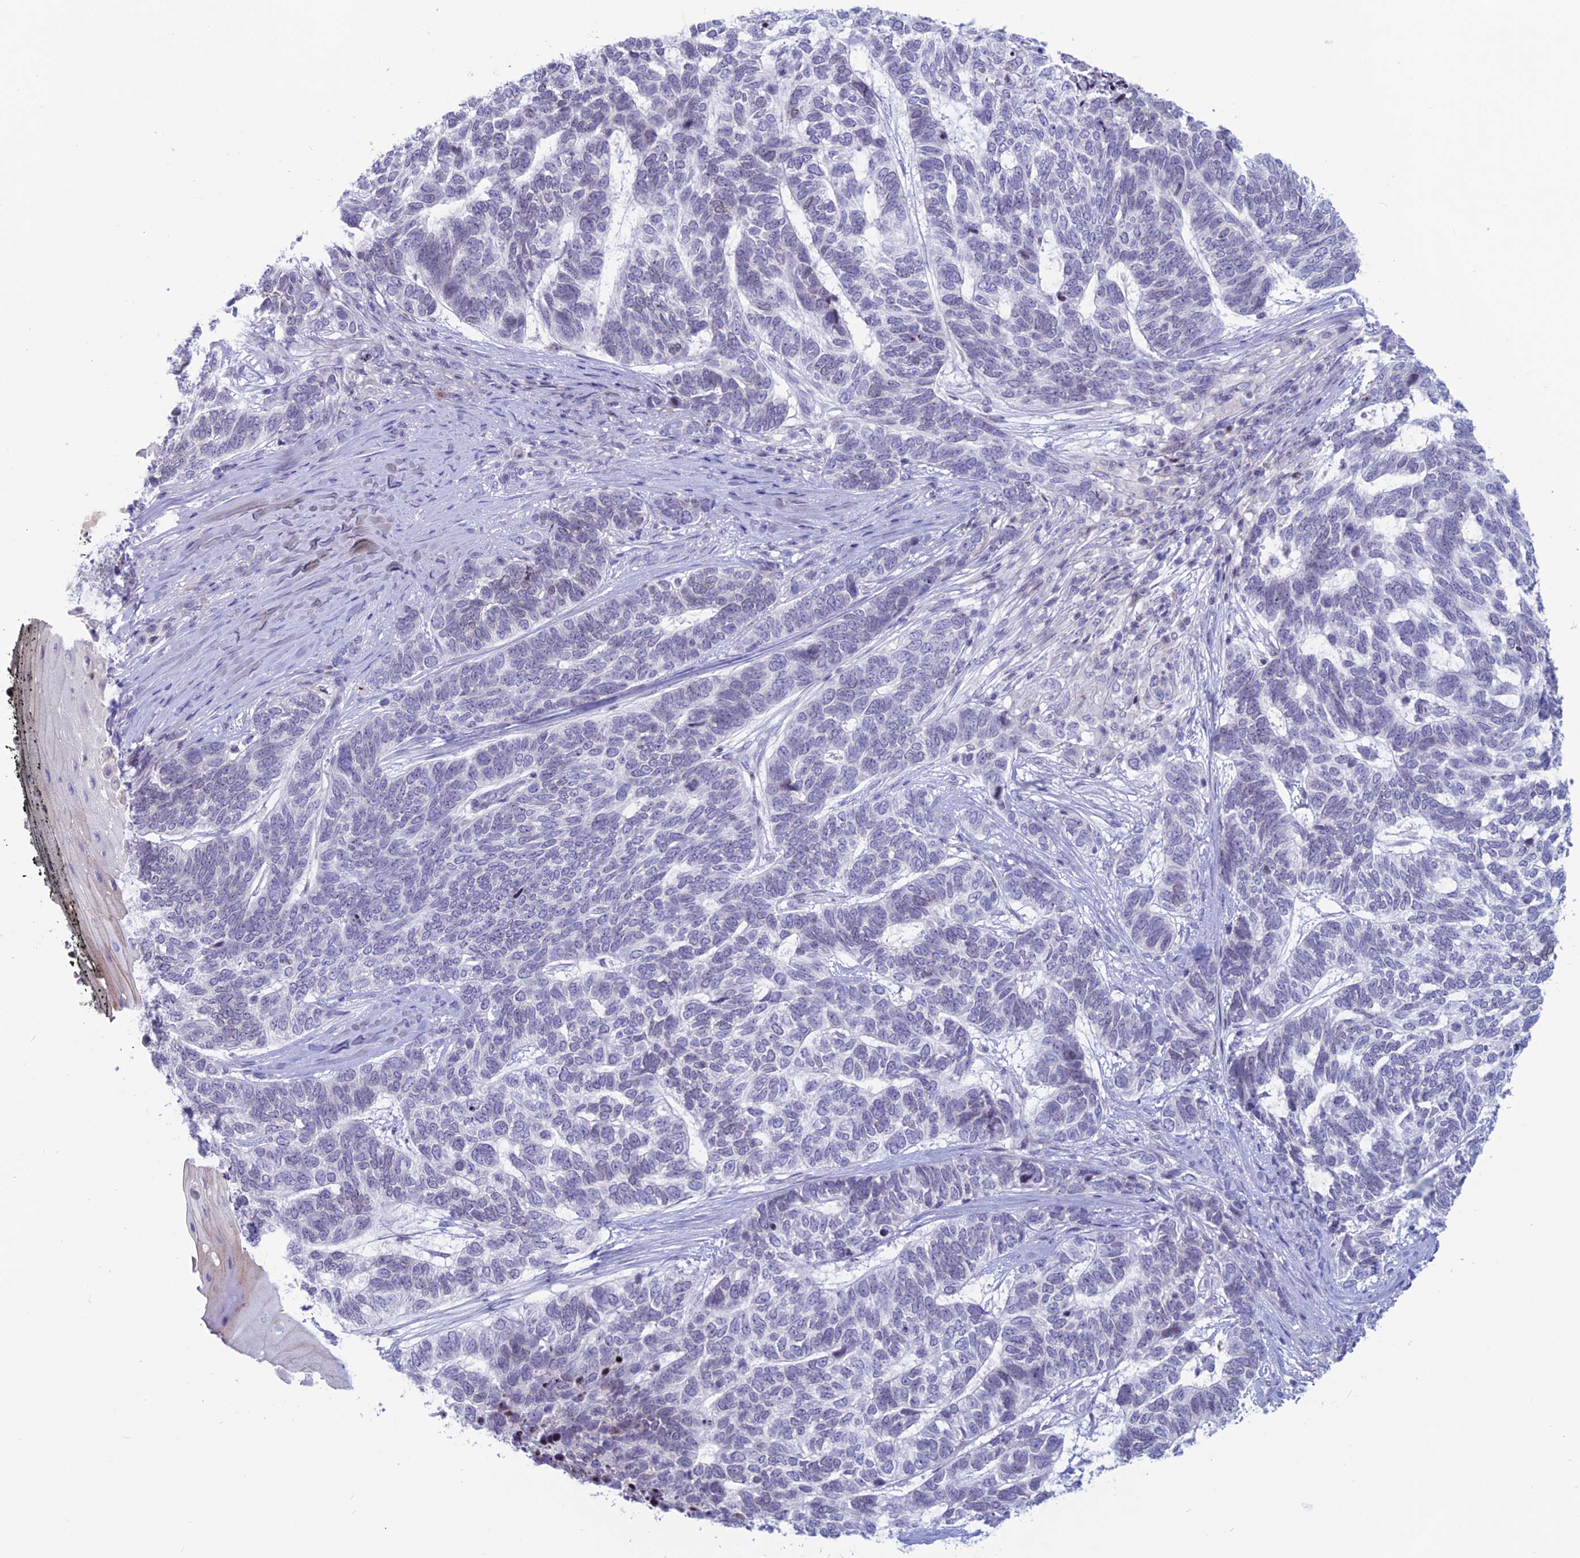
{"staining": {"intensity": "negative", "quantity": "none", "location": "none"}, "tissue": "skin cancer", "cell_type": "Tumor cells", "image_type": "cancer", "snomed": [{"axis": "morphology", "description": "Basal cell carcinoma"}, {"axis": "topography", "description": "Skin"}], "caption": "Immunohistochemistry (IHC) photomicrograph of neoplastic tissue: human skin cancer (basal cell carcinoma) stained with DAB (3,3'-diaminobenzidine) displays no significant protein staining in tumor cells.", "gene": "CERS6", "patient": {"sex": "female", "age": 65}}